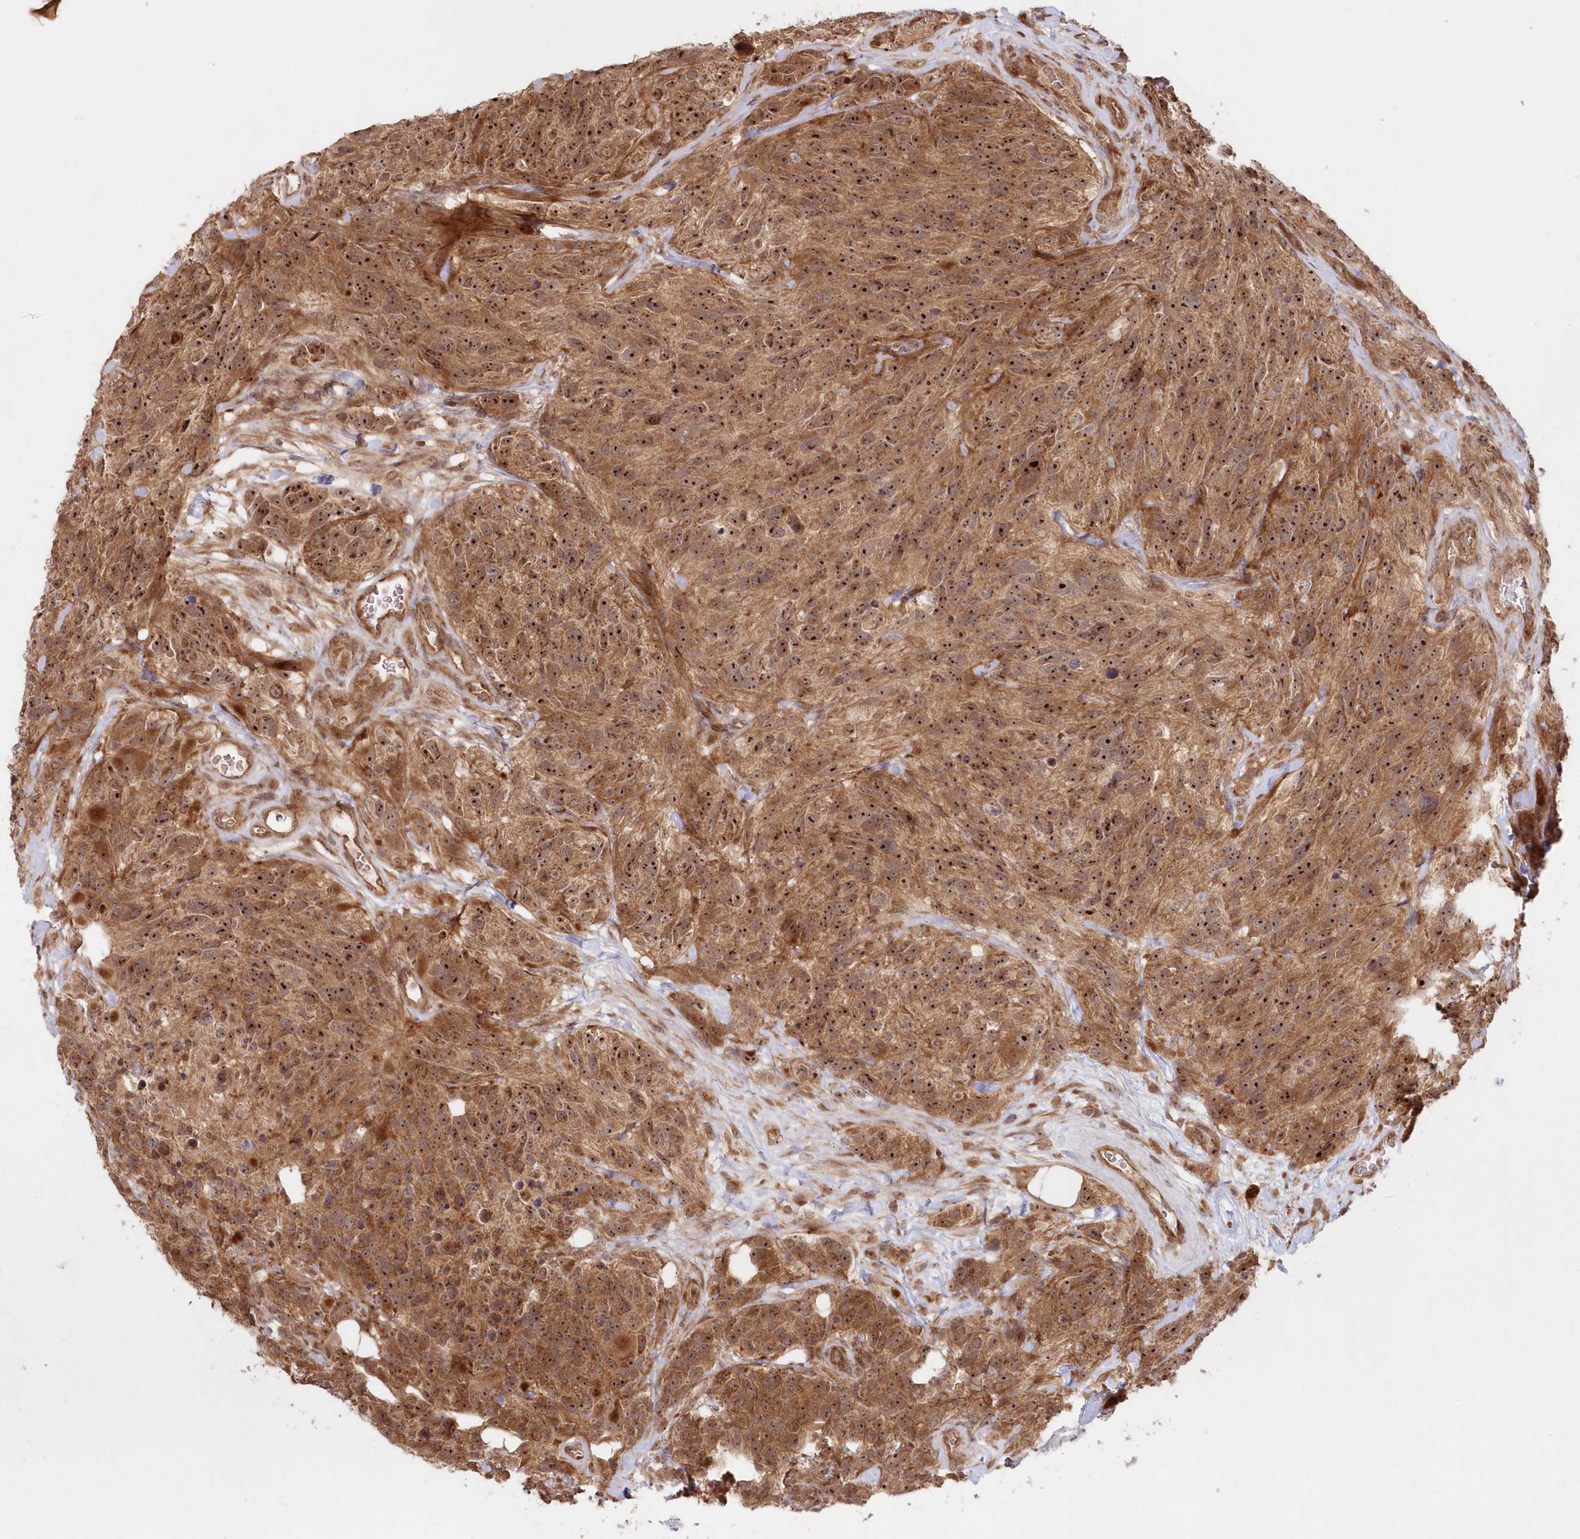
{"staining": {"intensity": "strong", "quantity": ">75%", "location": "cytoplasmic/membranous,nuclear"}, "tissue": "glioma", "cell_type": "Tumor cells", "image_type": "cancer", "snomed": [{"axis": "morphology", "description": "Glioma, malignant, High grade"}, {"axis": "topography", "description": "Brain"}], "caption": "The histopathology image exhibits immunohistochemical staining of glioma. There is strong cytoplasmic/membranous and nuclear positivity is appreciated in approximately >75% of tumor cells.", "gene": "SERINC1", "patient": {"sex": "male", "age": 69}}